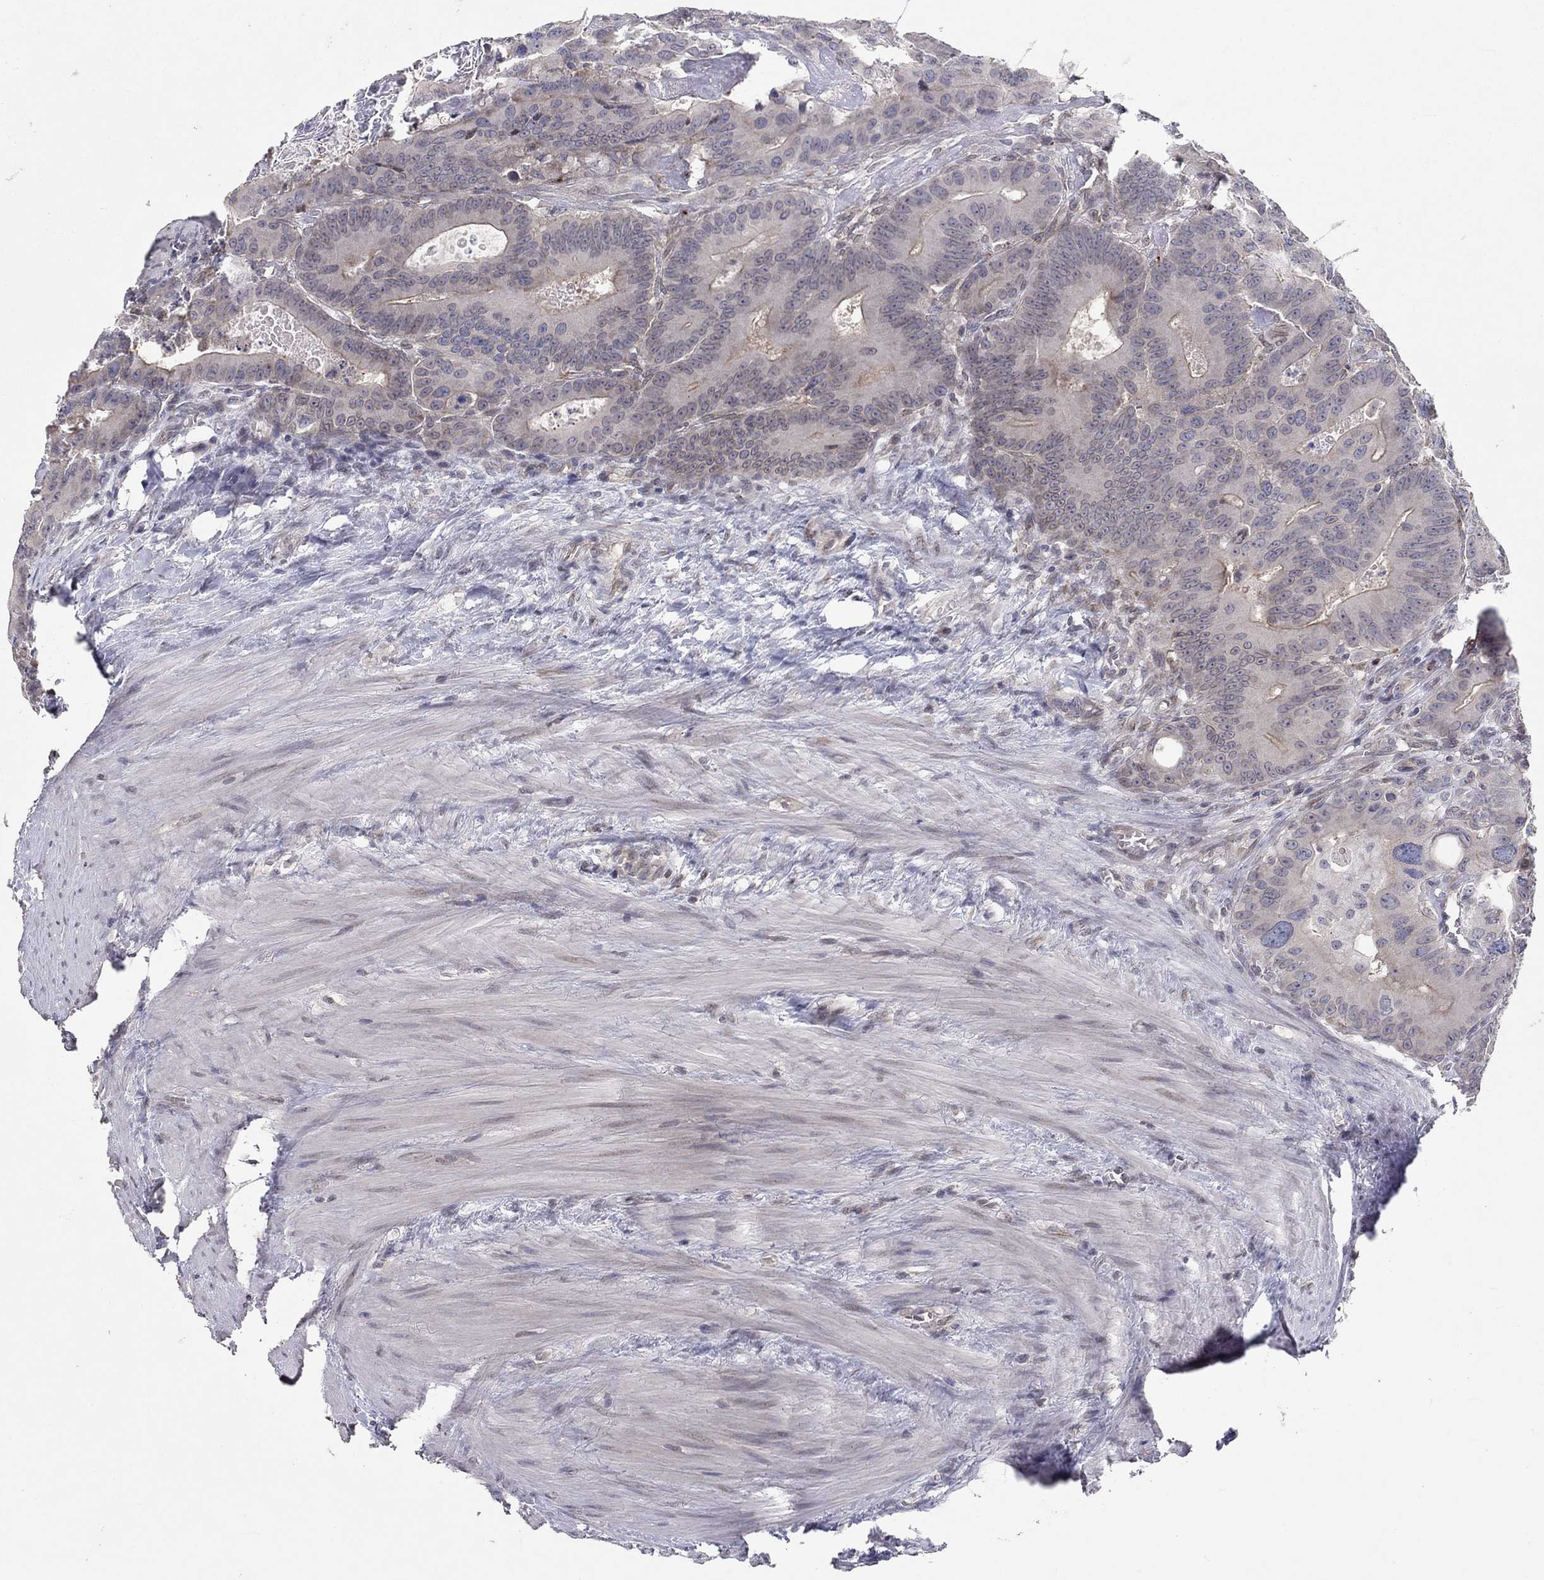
{"staining": {"intensity": "moderate", "quantity": "<25%", "location": "cytoplasmic/membranous"}, "tissue": "colorectal cancer", "cell_type": "Tumor cells", "image_type": "cancer", "snomed": [{"axis": "morphology", "description": "Adenocarcinoma, NOS"}, {"axis": "topography", "description": "Rectum"}], "caption": "Immunohistochemical staining of colorectal cancer reveals low levels of moderate cytoplasmic/membranous positivity in about <25% of tumor cells.", "gene": "CETN3", "patient": {"sex": "male", "age": 64}}